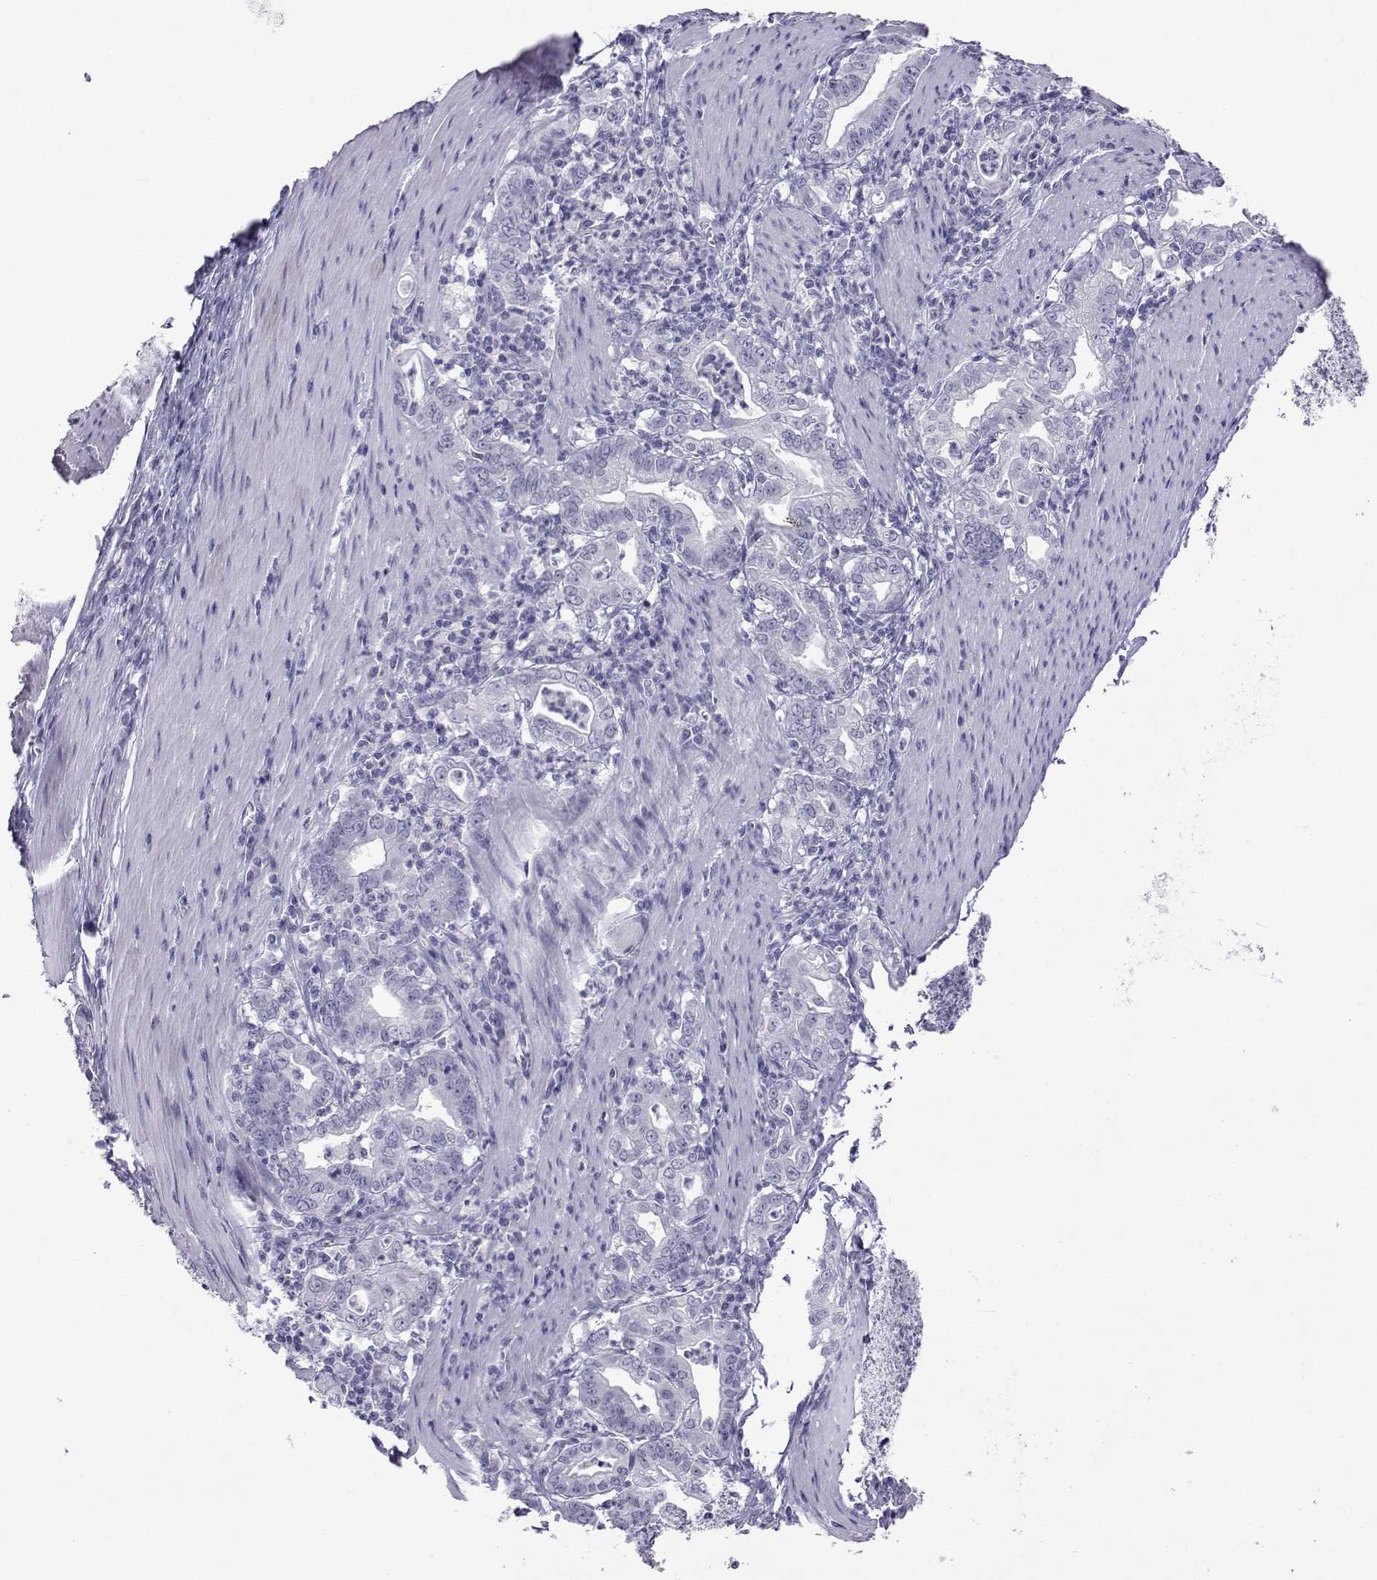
{"staining": {"intensity": "negative", "quantity": "none", "location": "none"}, "tissue": "stomach cancer", "cell_type": "Tumor cells", "image_type": "cancer", "snomed": [{"axis": "morphology", "description": "Adenocarcinoma, NOS"}, {"axis": "topography", "description": "Stomach, upper"}], "caption": "Histopathology image shows no protein expression in tumor cells of adenocarcinoma (stomach) tissue.", "gene": "ACTL7A", "patient": {"sex": "female", "age": 79}}